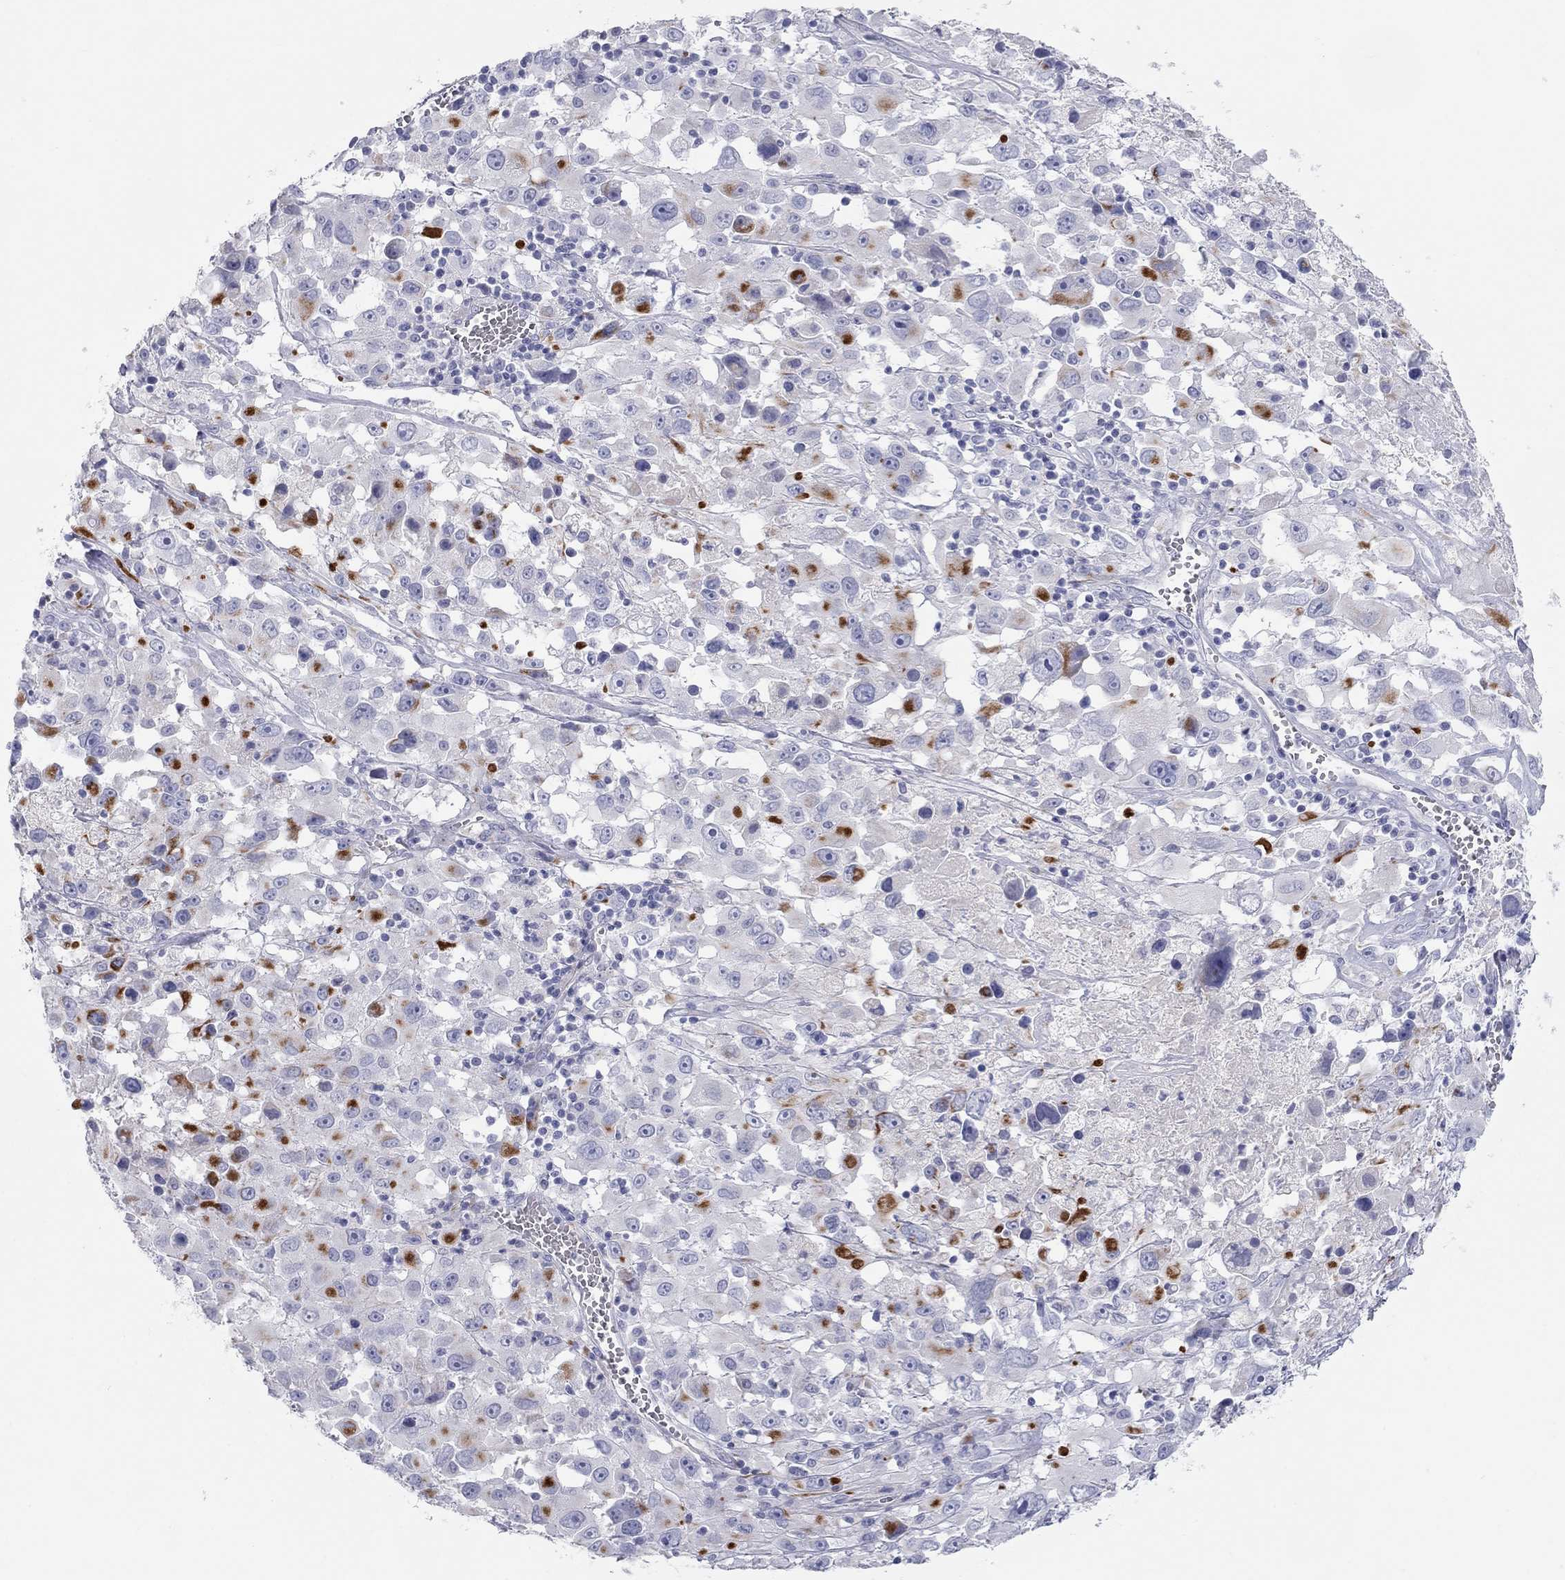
{"staining": {"intensity": "negative", "quantity": "none", "location": "none"}, "tissue": "melanoma", "cell_type": "Tumor cells", "image_type": "cancer", "snomed": [{"axis": "morphology", "description": "Malignant melanoma, Metastatic site"}, {"axis": "topography", "description": "Lymph node"}], "caption": "DAB immunohistochemical staining of human malignant melanoma (metastatic site) shows no significant expression in tumor cells.", "gene": "PCDHGC5", "patient": {"sex": "male", "age": 50}}